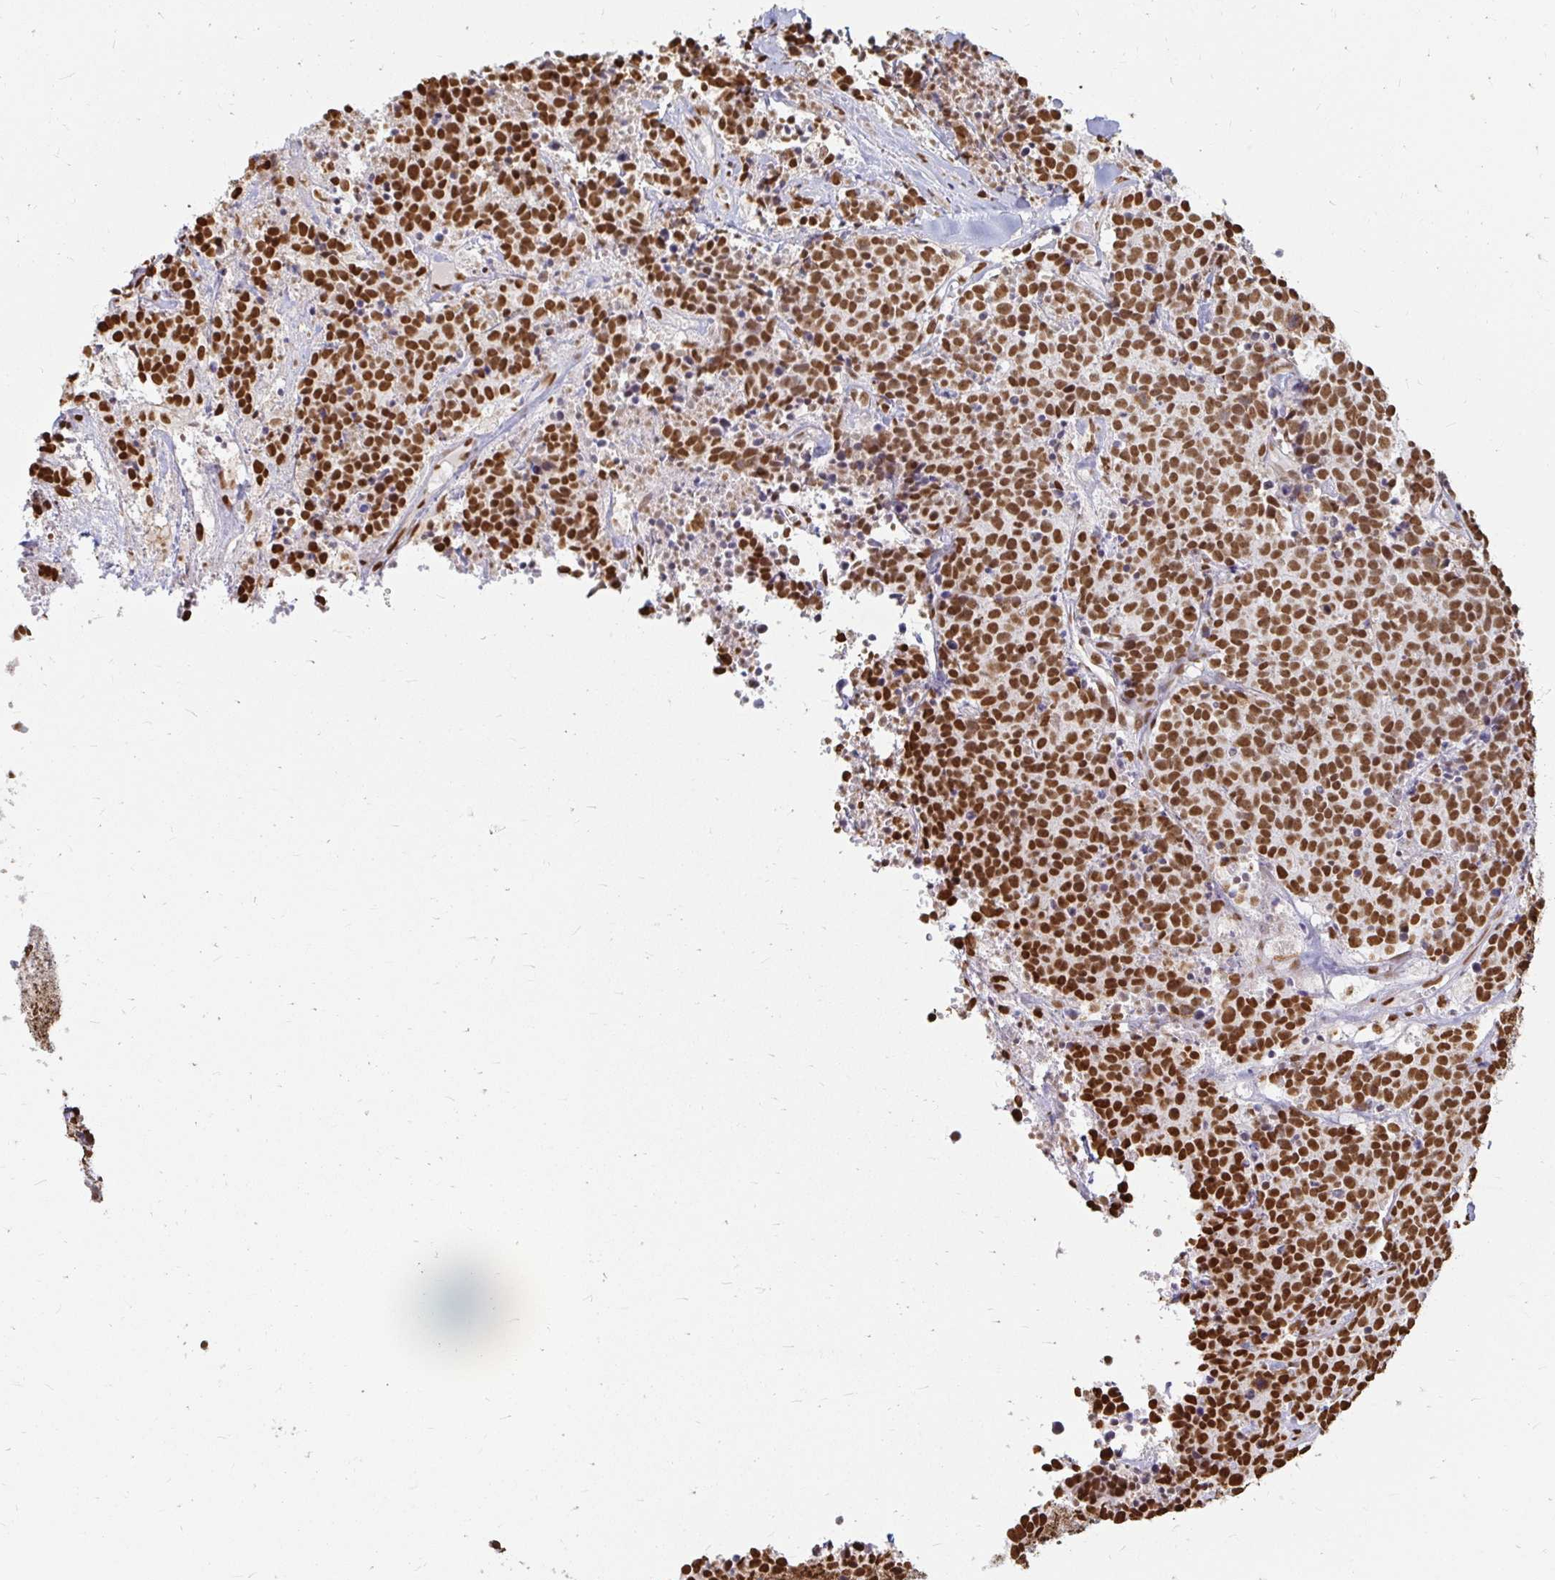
{"staining": {"intensity": "strong", "quantity": ">75%", "location": "nuclear"}, "tissue": "carcinoid", "cell_type": "Tumor cells", "image_type": "cancer", "snomed": [{"axis": "morphology", "description": "Carcinoid, malignant, NOS"}, {"axis": "topography", "description": "Skin"}], "caption": "An immunohistochemistry image of tumor tissue is shown. Protein staining in brown shows strong nuclear positivity in carcinoid within tumor cells.", "gene": "HNRNPU", "patient": {"sex": "female", "age": 79}}